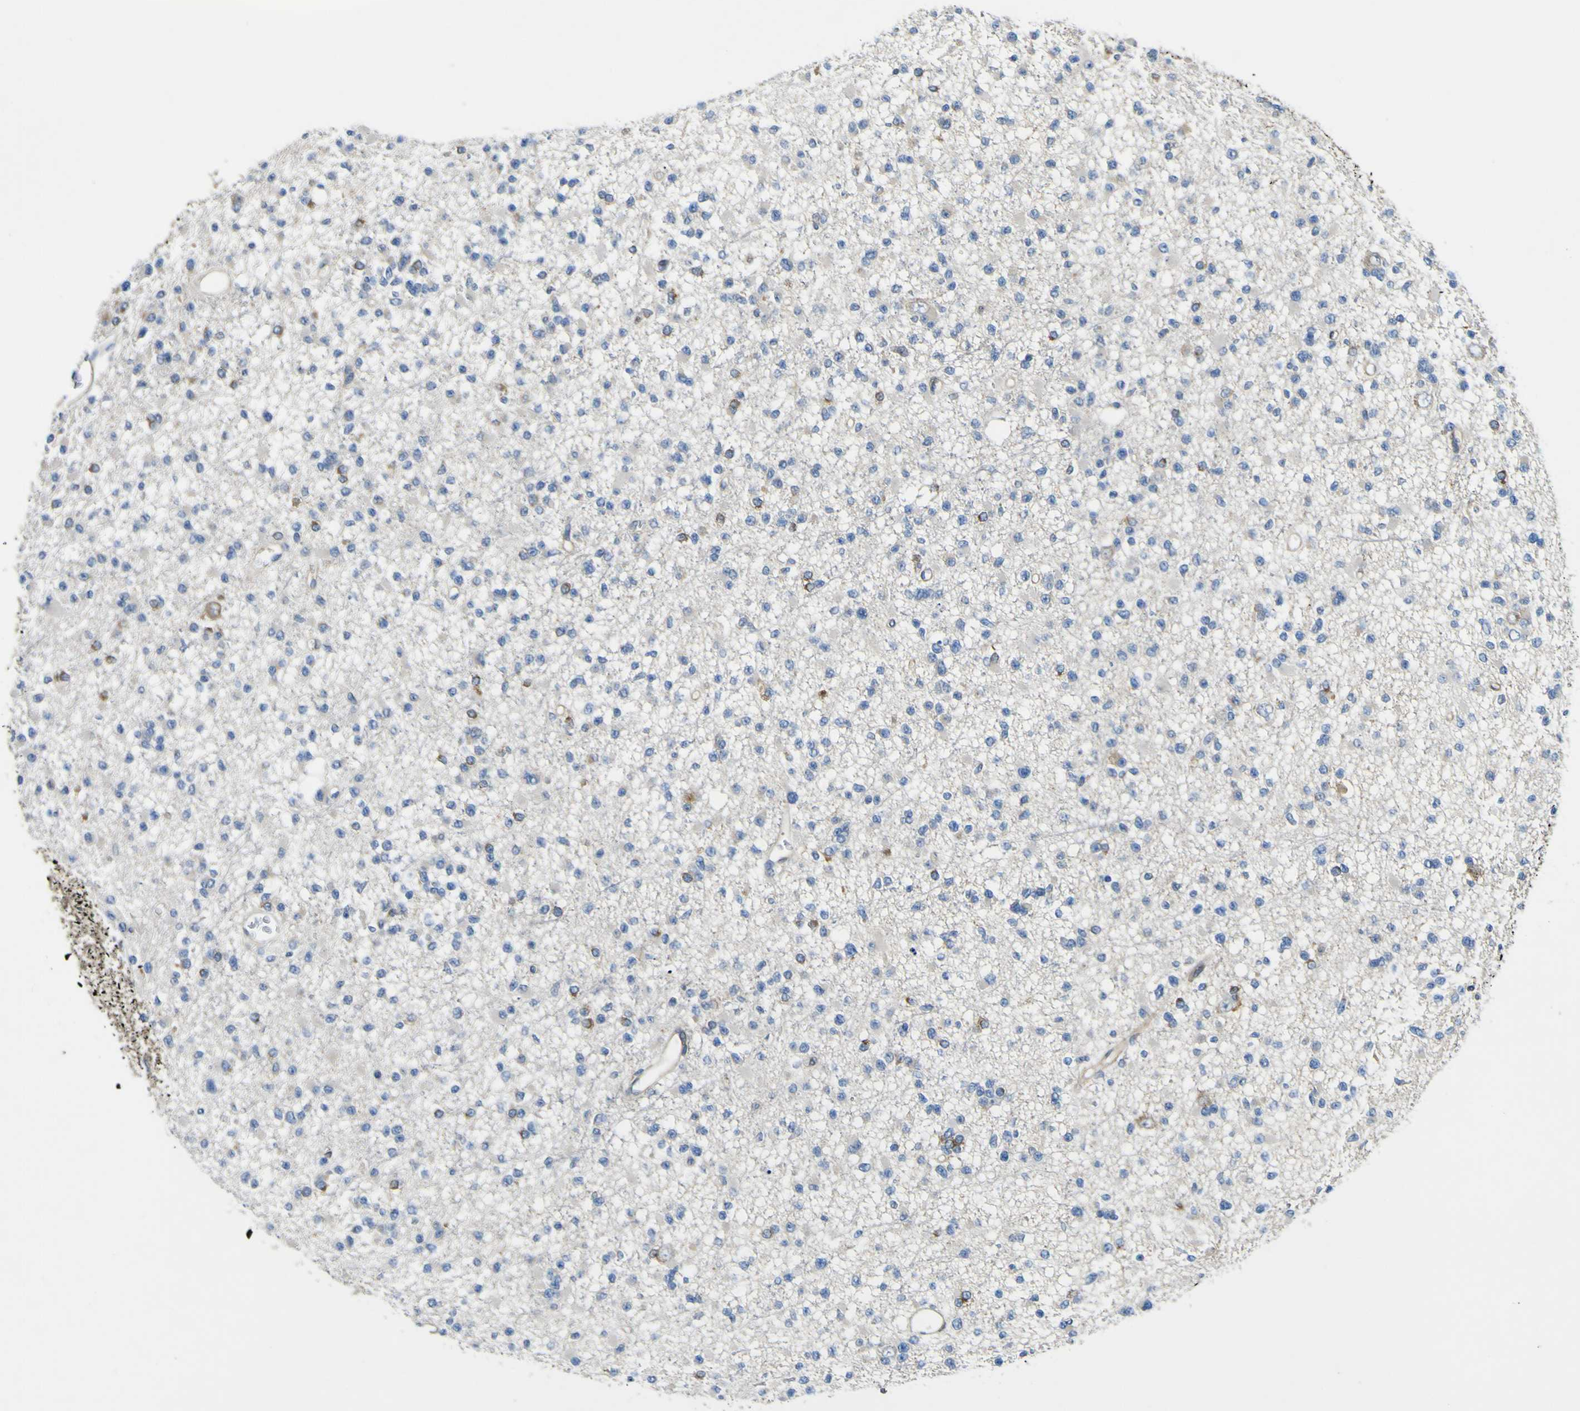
{"staining": {"intensity": "moderate", "quantity": "<25%", "location": "cytoplasmic/membranous,nuclear"}, "tissue": "glioma", "cell_type": "Tumor cells", "image_type": "cancer", "snomed": [{"axis": "morphology", "description": "Glioma, malignant, Low grade"}, {"axis": "topography", "description": "Brain"}], "caption": "Protein staining reveals moderate cytoplasmic/membranous and nuclear staining in about <25% of tumor cells in glioma. (Stains: DAB (3,3'-diaminobenzidine) in brown, nuclei in blue, Microscopy: brightfield microscopy at high magnification).", "gene": "EML2", "patient": {"sex": "female", "age": 22}}